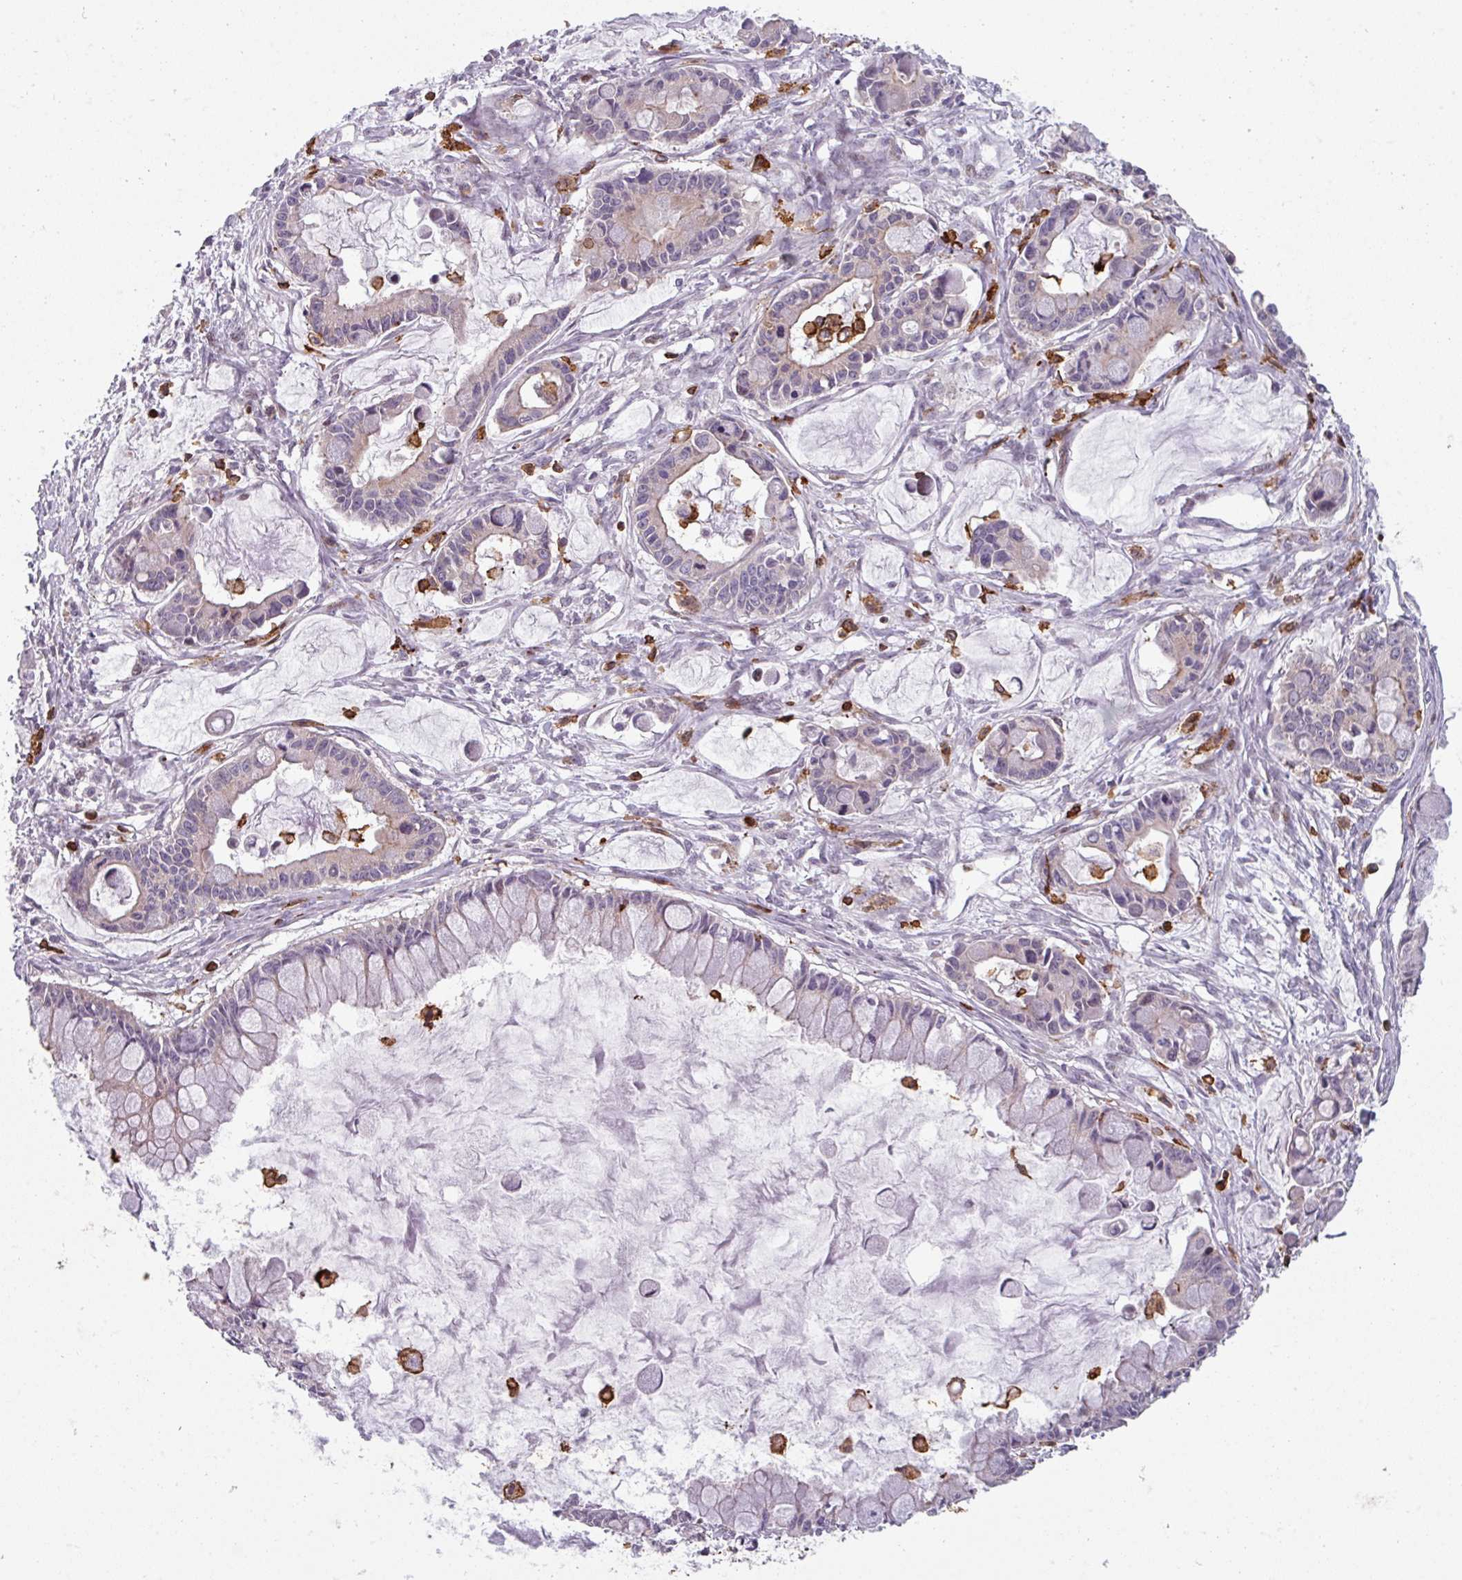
{"staining": {"intensity": "negative", "quantity": "none", "location": "none"}, "tissue": "ovarian cancer", "cell_type": "Tumor cells", "image_type": "cancer", "snomed": [{"axis": "morphology", "description": "Cystadenocarcinoma, mucinous, NOS"}, {"axis": "topography", "description": "Ovary"}], "caption": "Immunohistochemical staining of ovarian cancer shows no significant staining in tumor cells.", "gene": "NEDD9", "patient": {"sex": "female", "age": 63}}